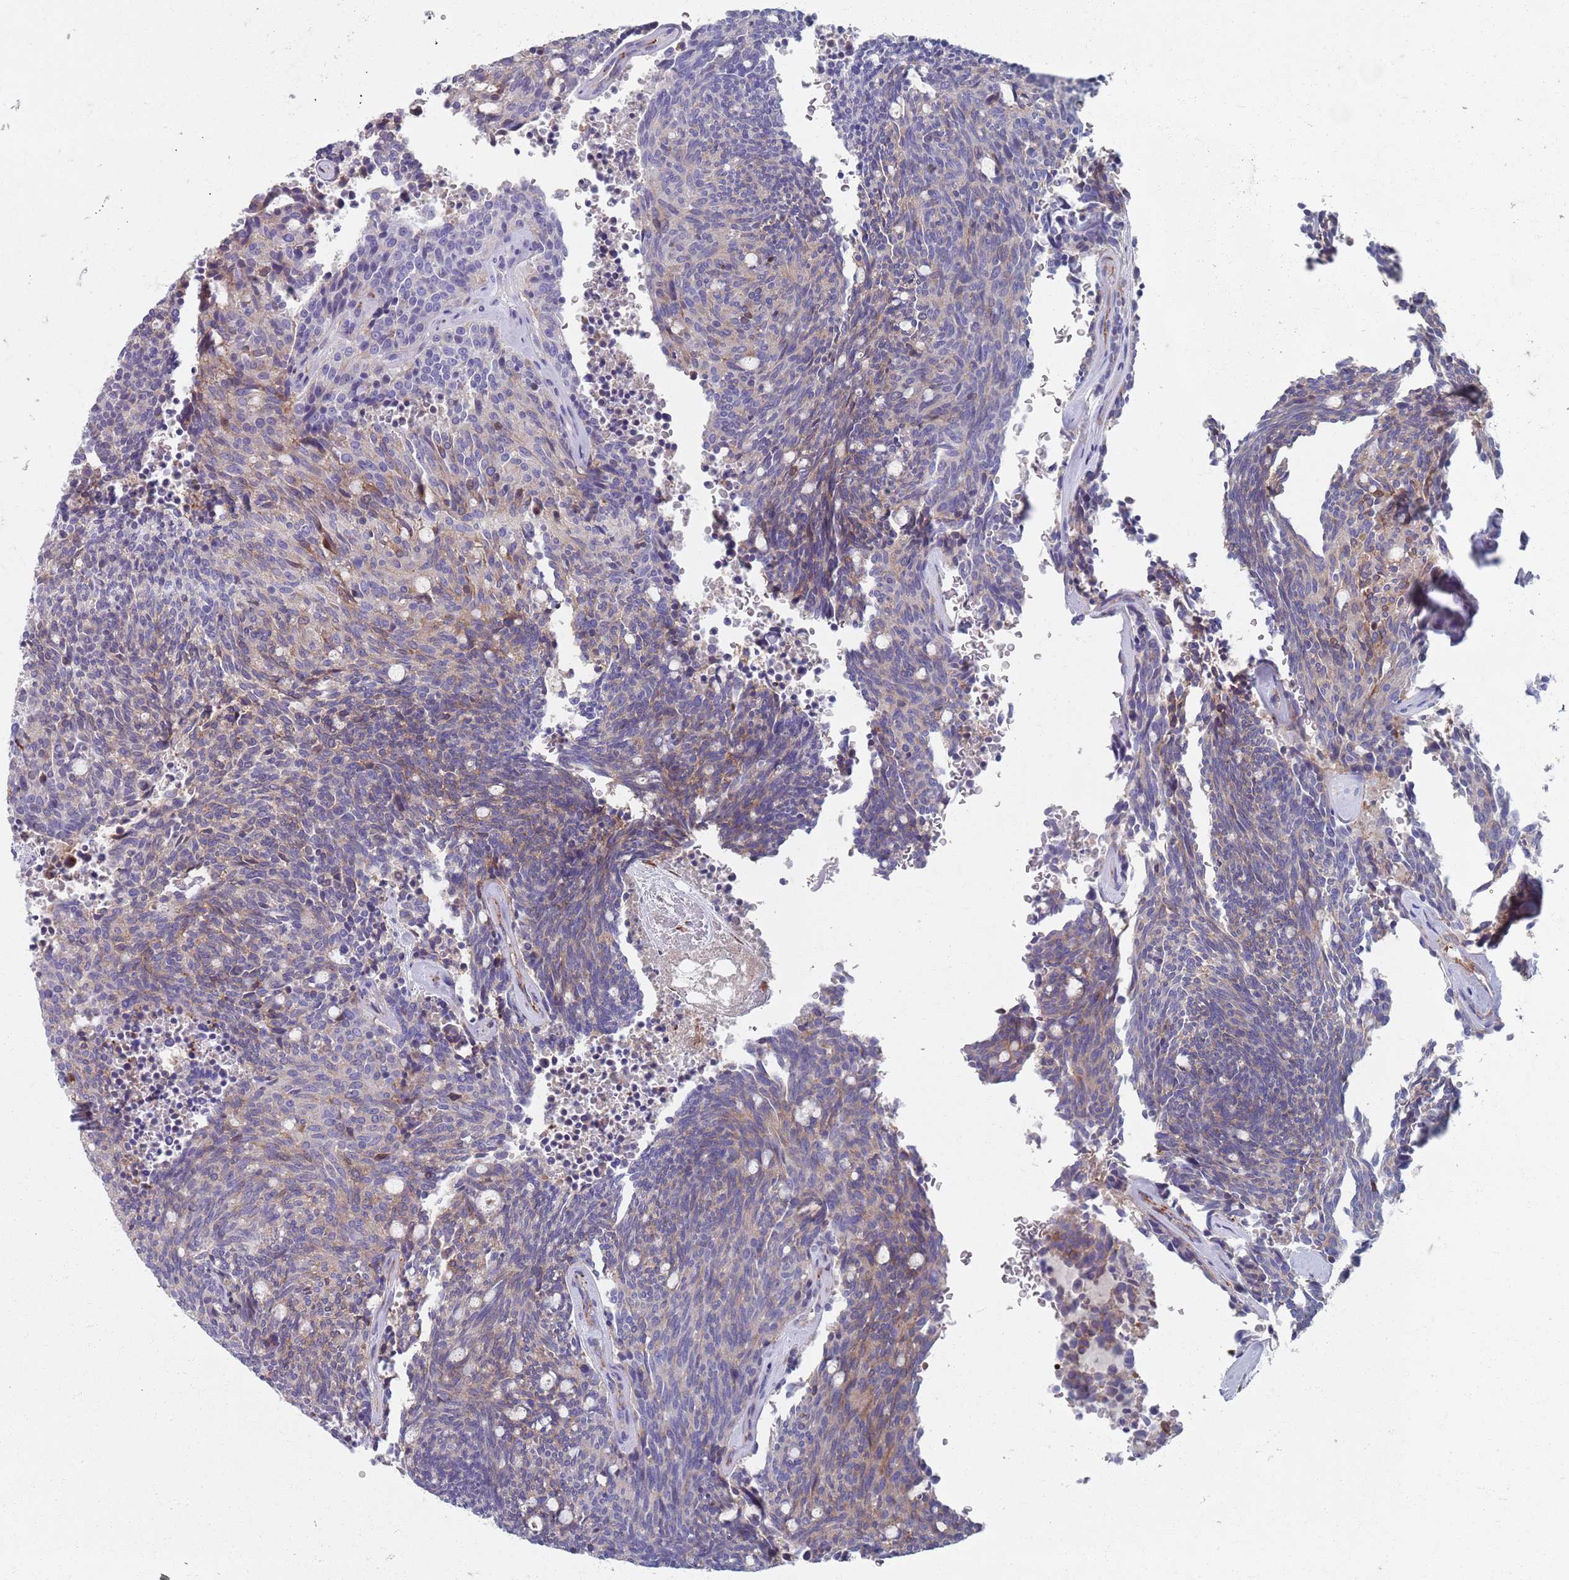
{"staining": {"intensity": "moderate", "quantity": "<25%", "location": "cytoplasmic/membranous"}, "tissue": "carcinoid", "cell_type": "Tumor cells", "image_type": "cancer", "snomed": [{"axis": "morphology", "description": "Carcinoid, malignant, NOS"}, {"axis": "topography", "description": "Pancreas"}], "caption": "A micrograph showing moderate cytoplasmic/membranous expression in about <25% of tumor cells in malignant carcinoid, as visualized by brown immunohistochemical staining.", "gene": "PLOD1", "patient": {"sex": "female", "age": 54}}